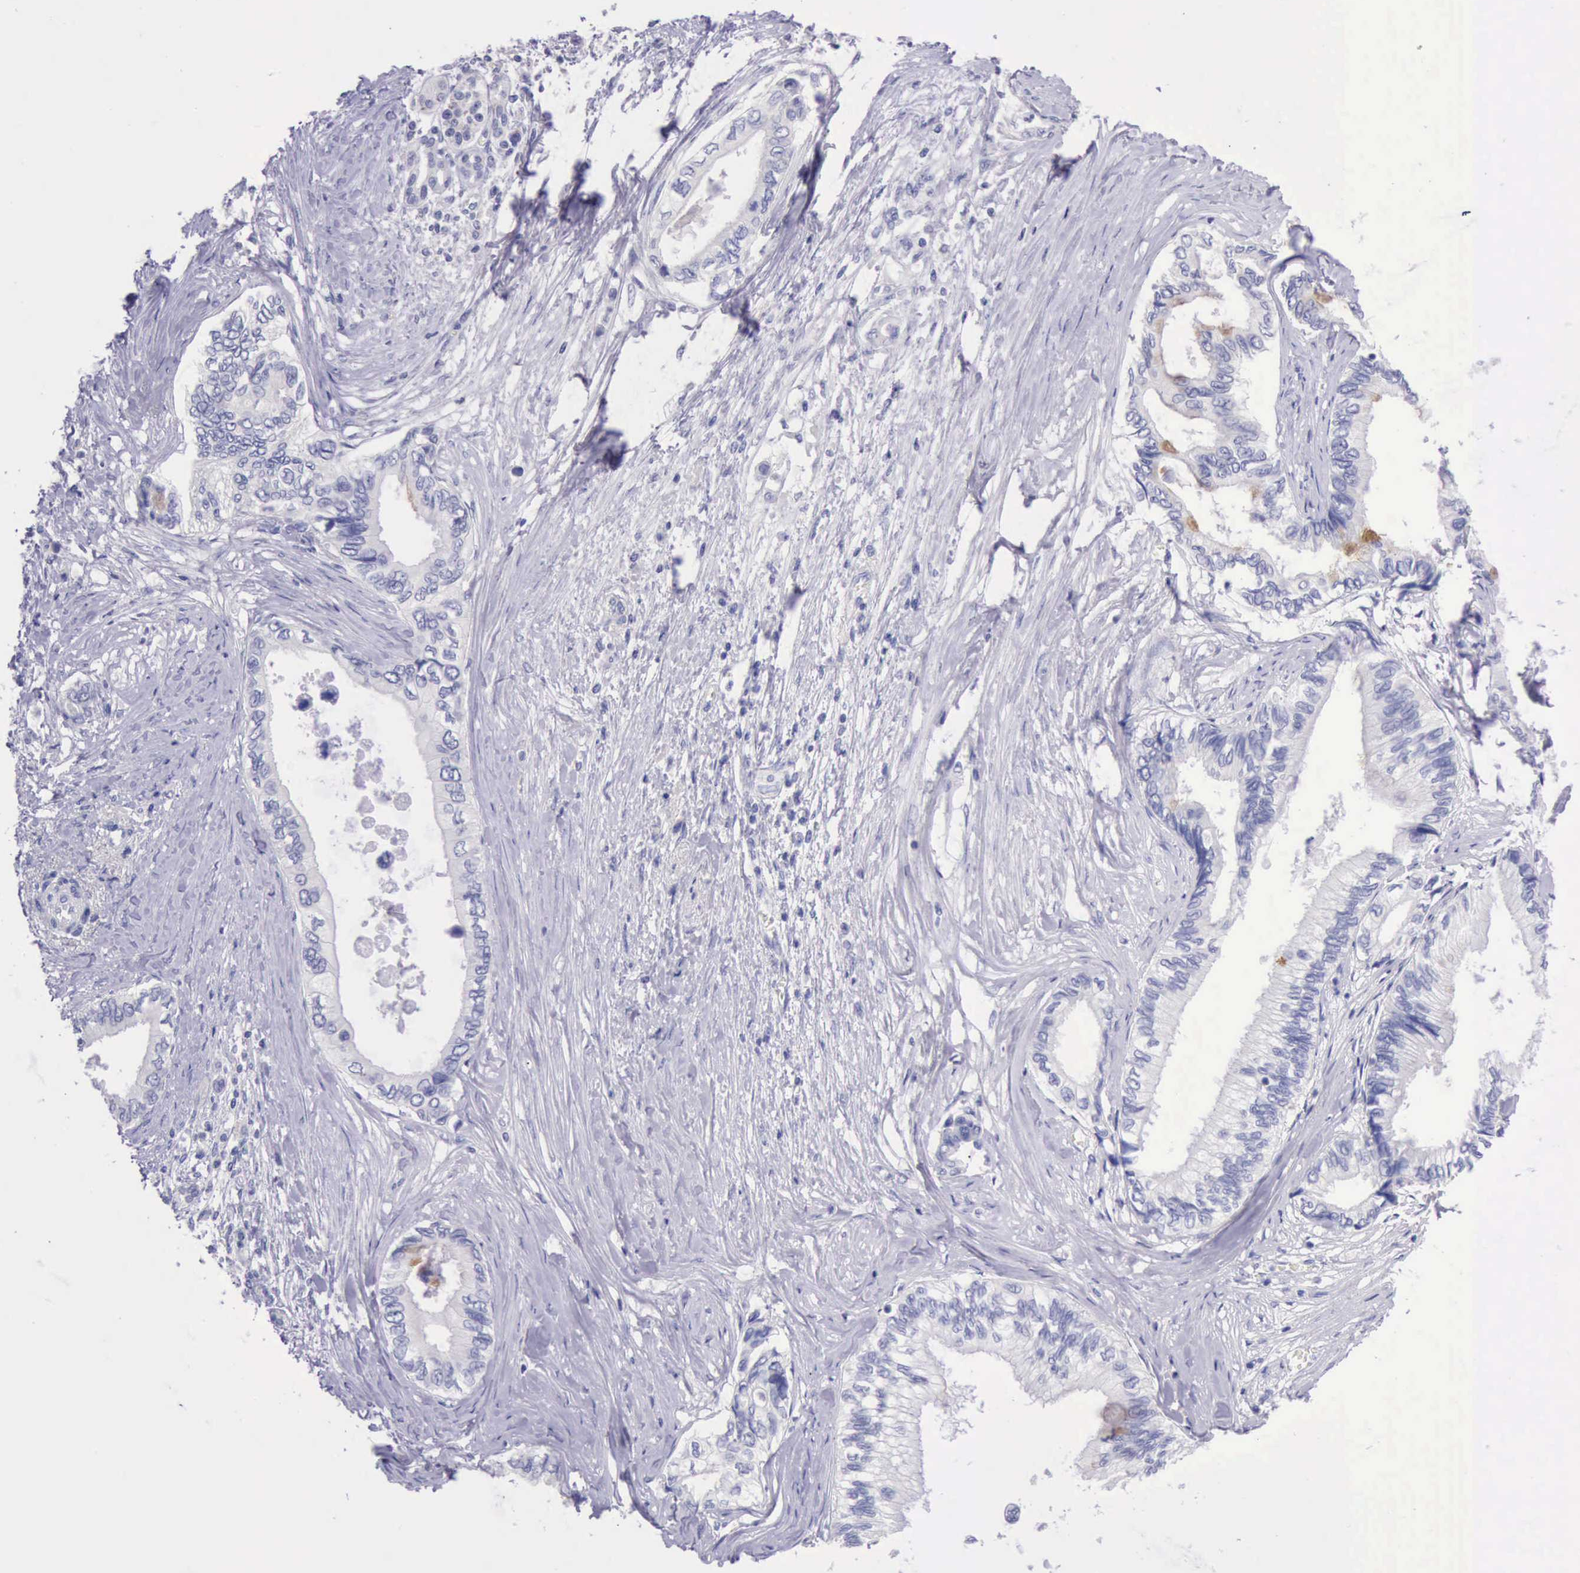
{"staining": {"intensity": "negative", "quantity": "none", "location": "none"}, "tissue": "pancreatic cancer", "cell_type": "Tumor cells", "image_type": "cancer", "snomed": [{"axis": "morphology", "description": "Adenocarcinoma, NOS"}, {"axis": "topography", "description": "Pancreas"}], "caption": "Protein analysis of pancreatic adenocarcinoma displays no significant staining in tumor cells. (Brightfield microscopy of DAB IHC at high magnification).", "gene": "LRFN5", "patient": {"sex": "female", "age": 66}}